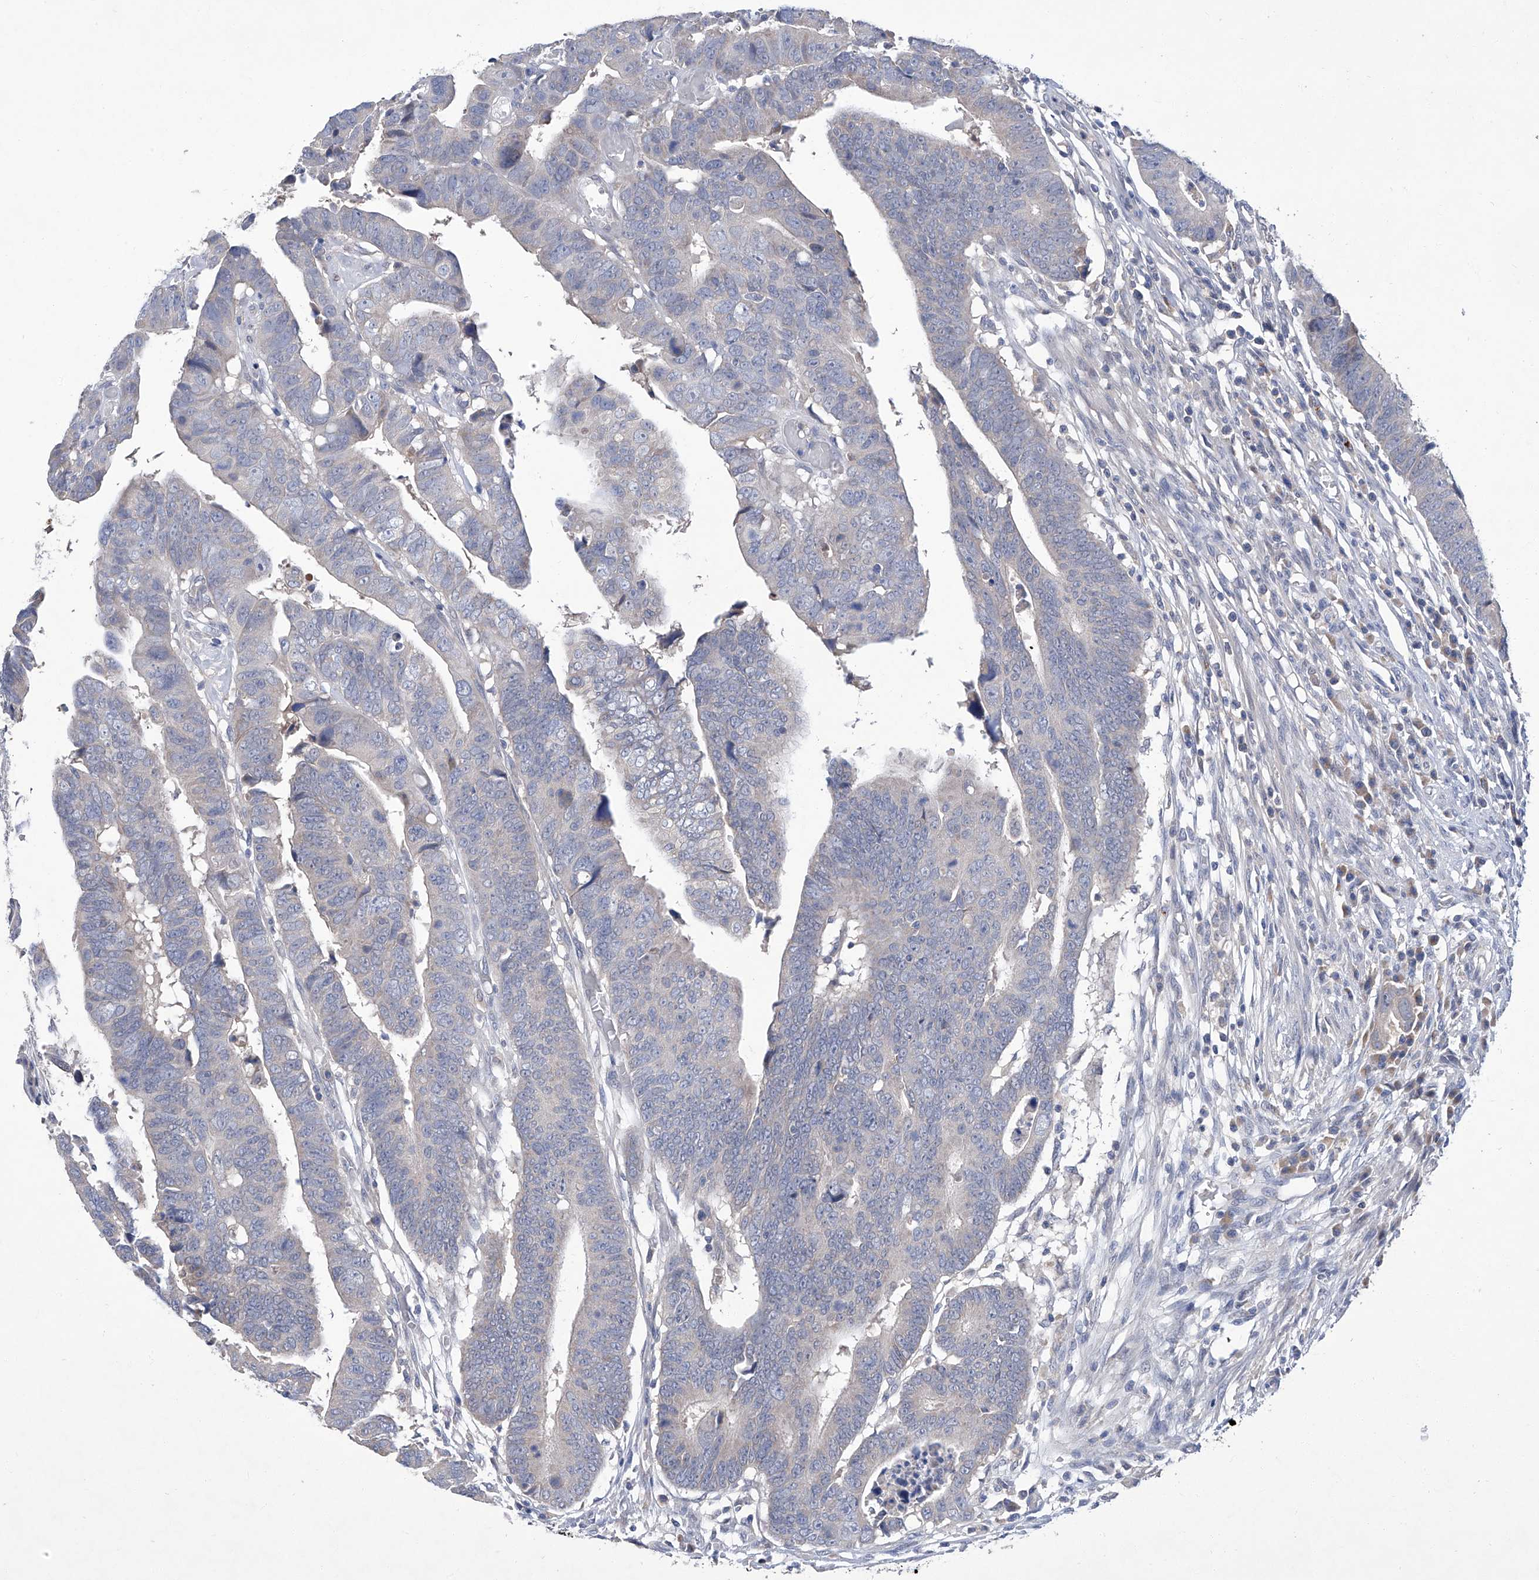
{"staining": {"intensity": "negative", "quantity": "none", "location": "none"}, "tissue": "colorectal cancer", "cell_type": "Tumor cells", "image_type": "cancer", "snomed": [{"axis": "morphology", "description": "Adenocarcinoma, NOS"}, {"axis": "topography", "description": "Rectum"}], "caption": "DAB (3,3'-diaminobenzidine) immunohistochemical staining of colorectal adenocarcinoma exhibits no significant staining in tumor cells.", "gene": "SBK2", "patient": {"sex": "female", "age": 65}}